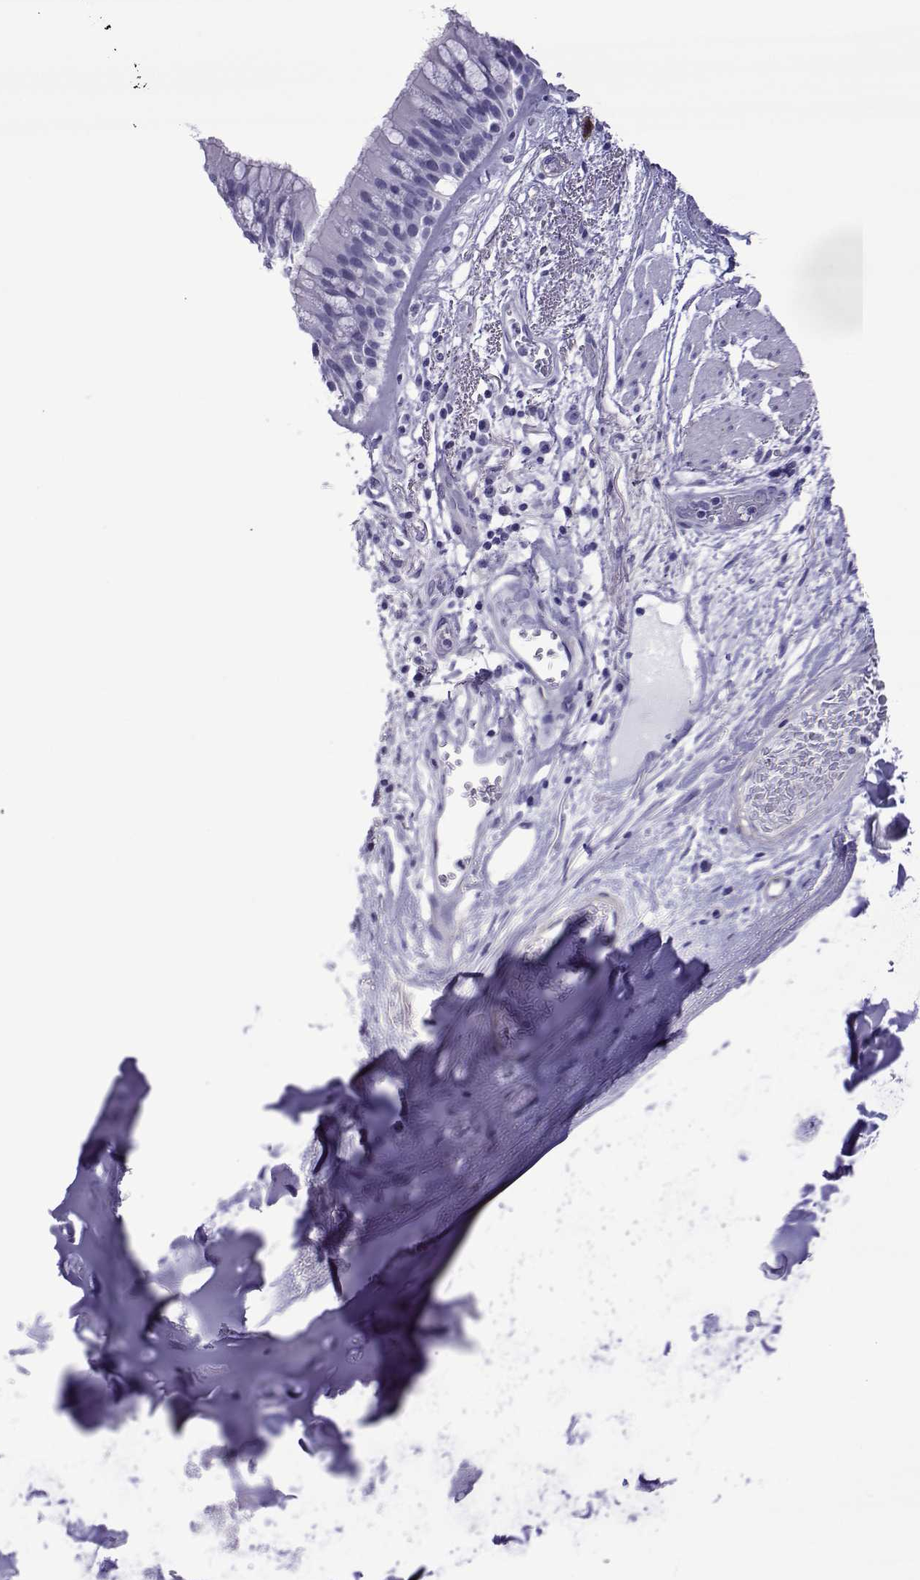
{"staining": {"intensity": "negative", "quantity": "none", "location": "none"}, "tissue": "bronchus", "cell_type": "Respiratory epithelial cells", "image_type": "normal", "snomed": [{"axis": "morphology", "description": "Normal tissue, NOS"}, {"axis": "topography", "description": "Bronchus"}, {"axis": "topography", "description": "Lung"}], "caption": "High power microscopy histopathology image of an immunohistochemistry histopathology image of benign bronchus, revealing no significant positivity in respiratory epithelial cells.", "gene": "SPANXA1", "patient": {"sex": "female", "age": 57}}